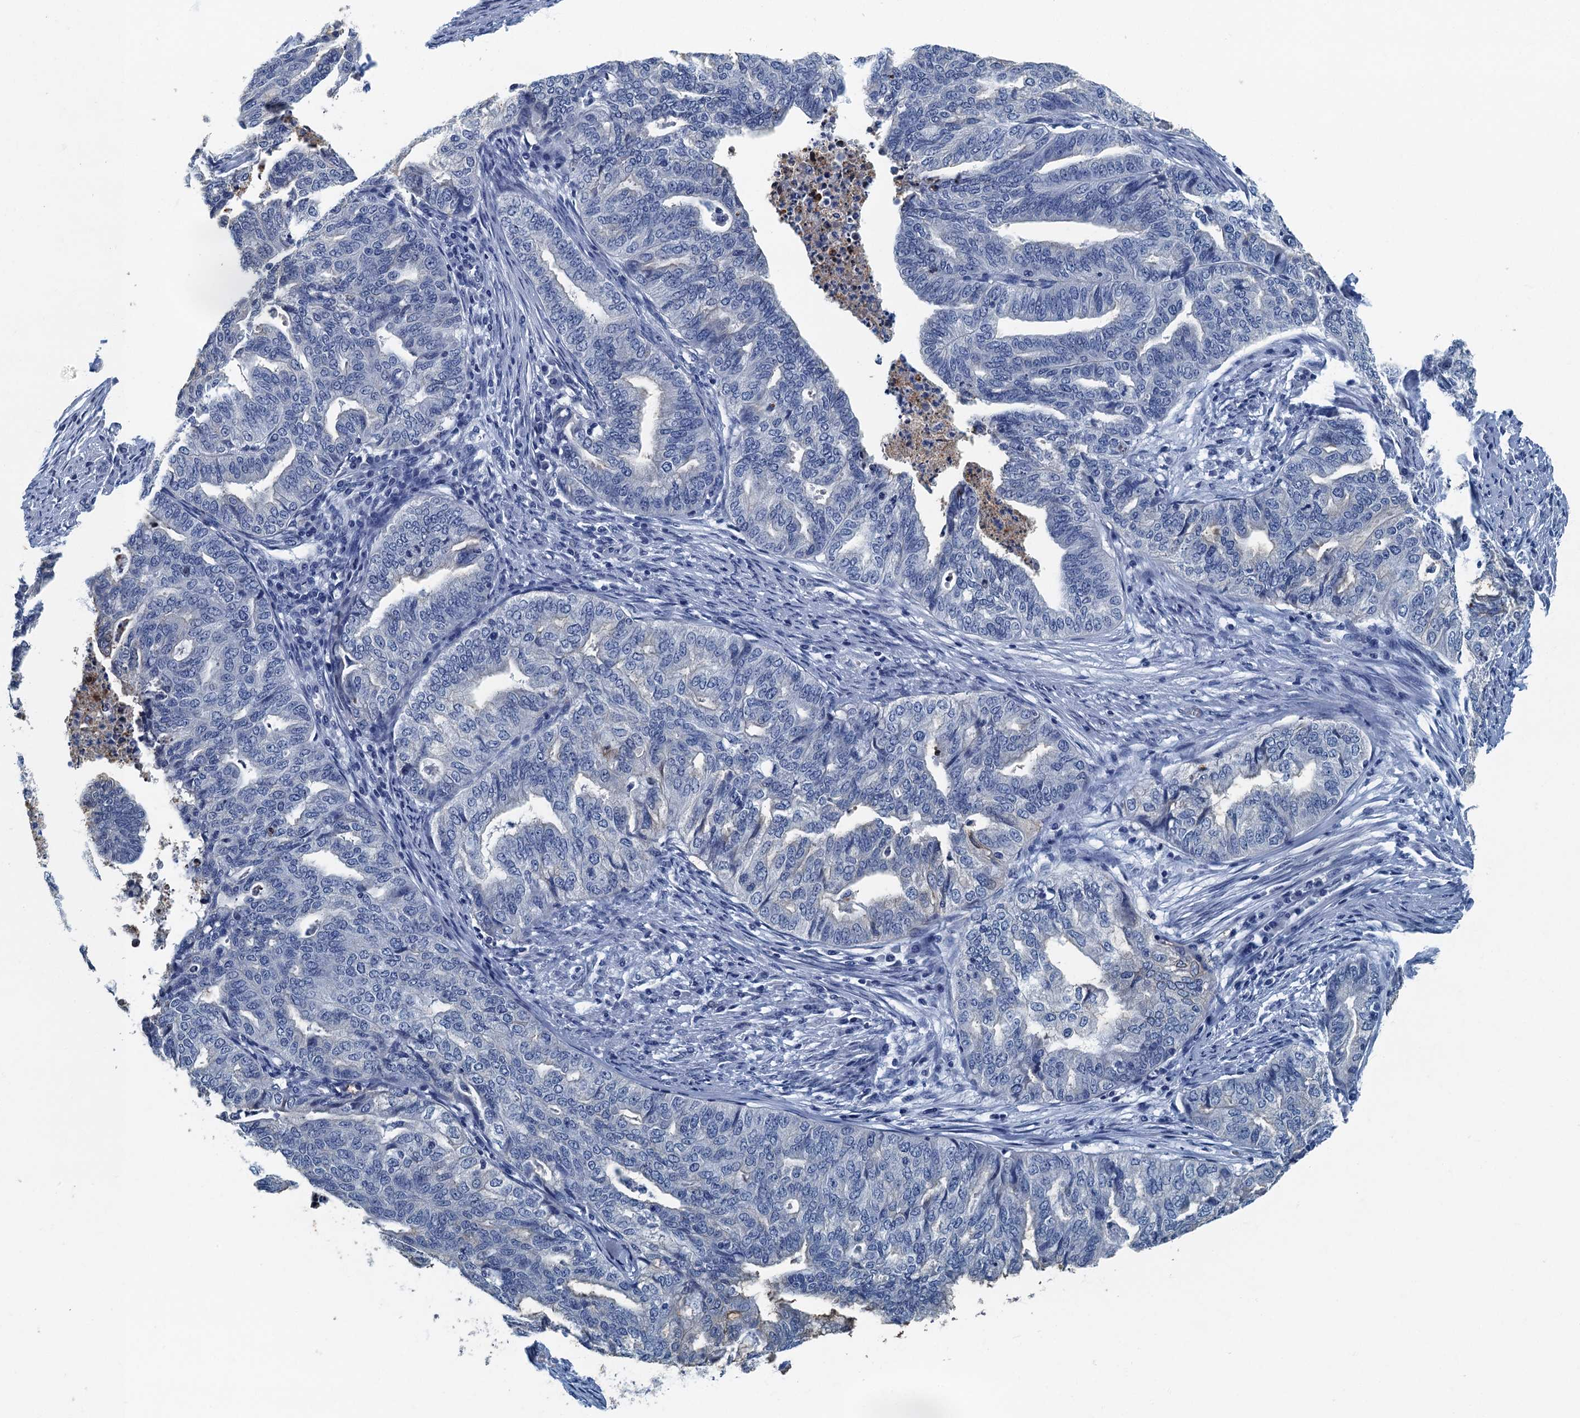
{"staining": {"intensity": "strong", "quantity": "<25%", "location": "cytoplasmic/membranous"}, "tissue": "endometrial cancer", "cell_type": "Tumor cells", "image_type": "cancer", "snomed": [{"axis": "morphology", "description": "Adenocarcinoma, NOS"}, {"axis": "topography", "description": "Endometrium"}], "caption": "A high-resolution micrograph shows IHC staining of endometrial cancer, which reveals strong cytoplasmic/membranous expression in approximately <25% of tumor cells. (DAB (3,3'-diaminobenzidine) IHC, brown staining for protein, blue staining for nuclei).", "gene": "GADL1", "patient": {"sex": "female", "age": 79}}